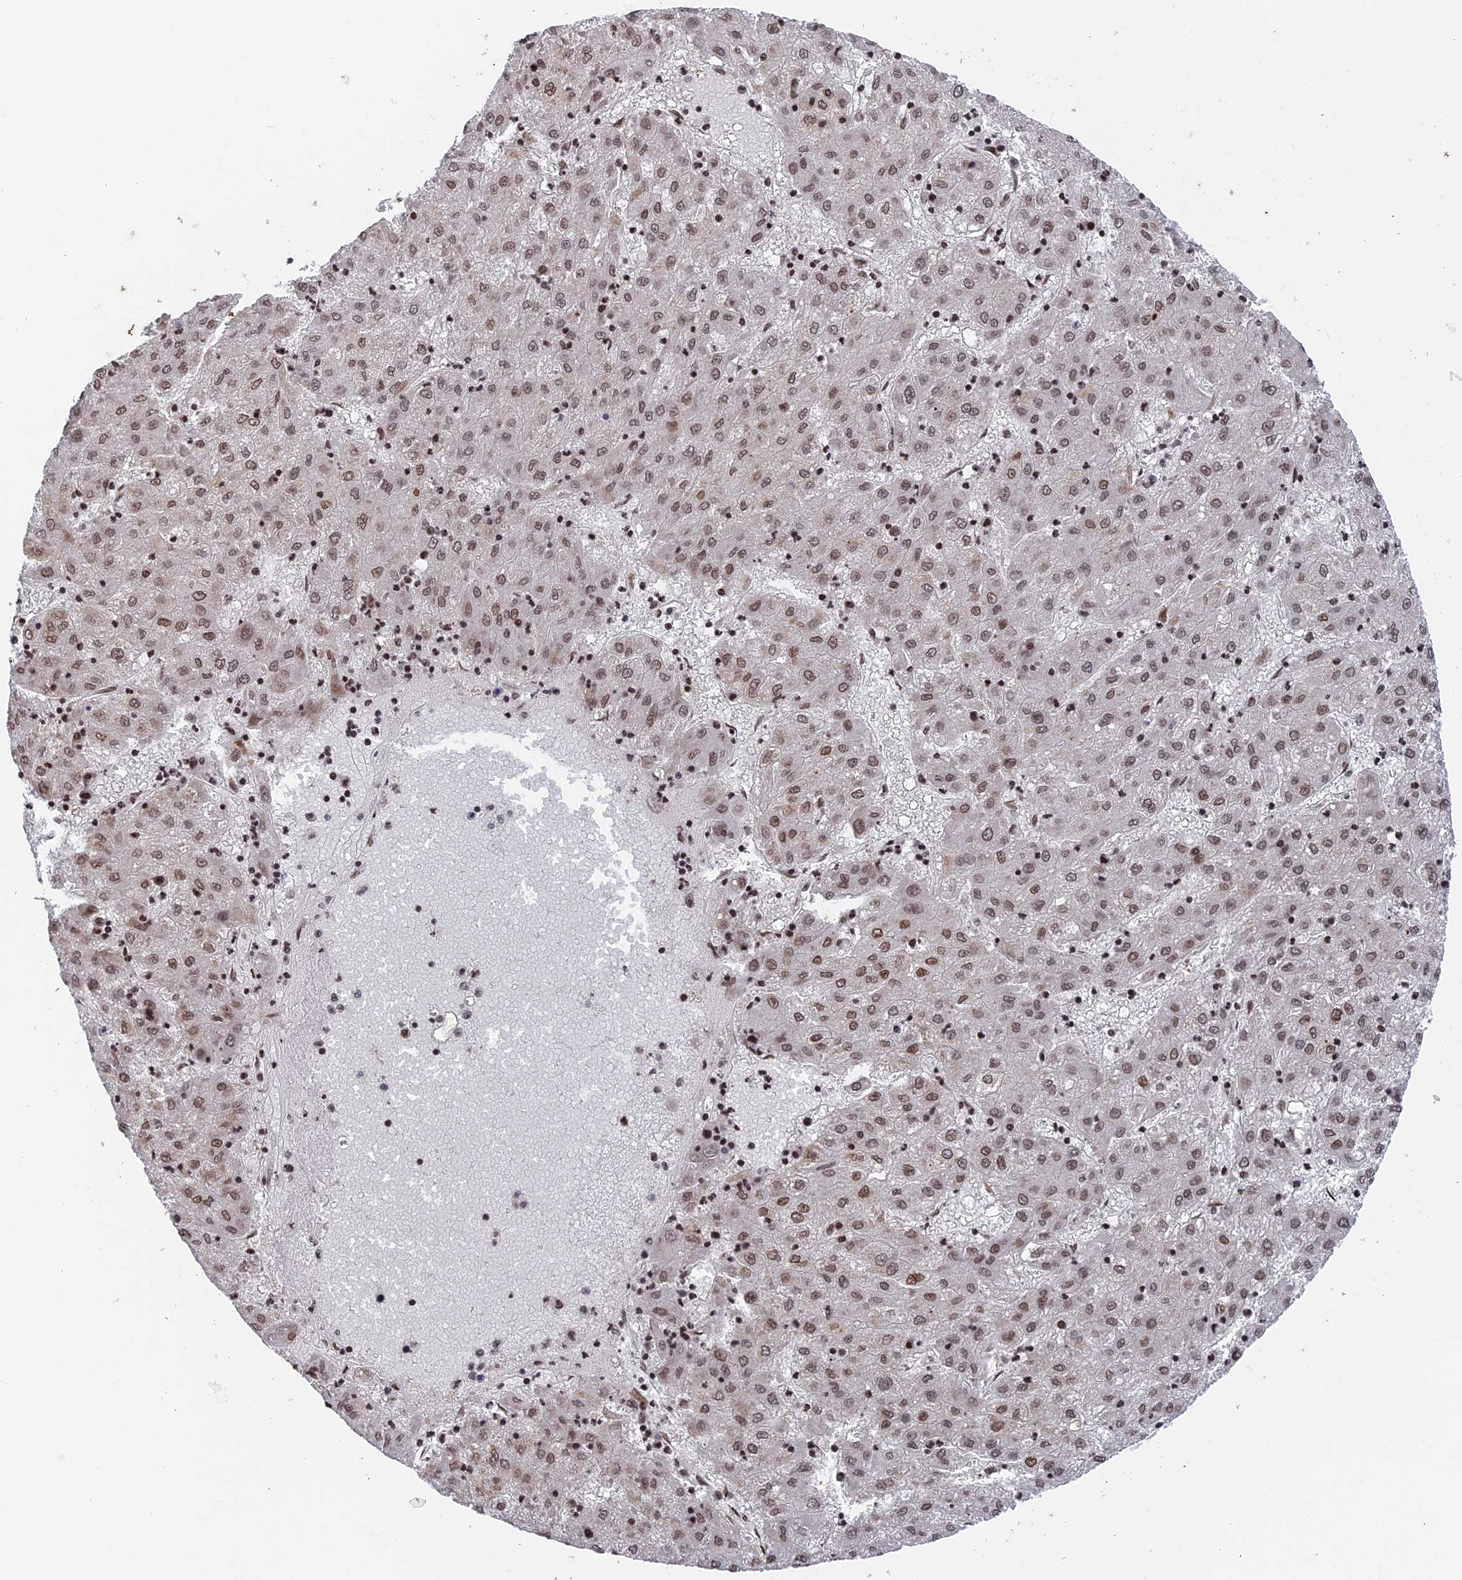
{"staining": {"intensity": "weak", "quantity": ">75%", "location": "nuclear"}, "tissue": "liver cancer", "cell_type": "Tumor cells", "image_type": "cancer", "snomed": [{"axis": "morphology", "description": "Carcinoma, Hepatocellular, NOS"}, {"axis": "topography", "description": "Liver"}], "caption": "A photomicrograph of human liver cancer (hepatocellular carcinoma) stained for a protein shows weak nuclear brown staining in tumor cells. (brown staining indicates protein expression, while blue staining denotes nuclei).", "gene": "NR2C2AP", "patient": {"sex": "male", "age": 72}}